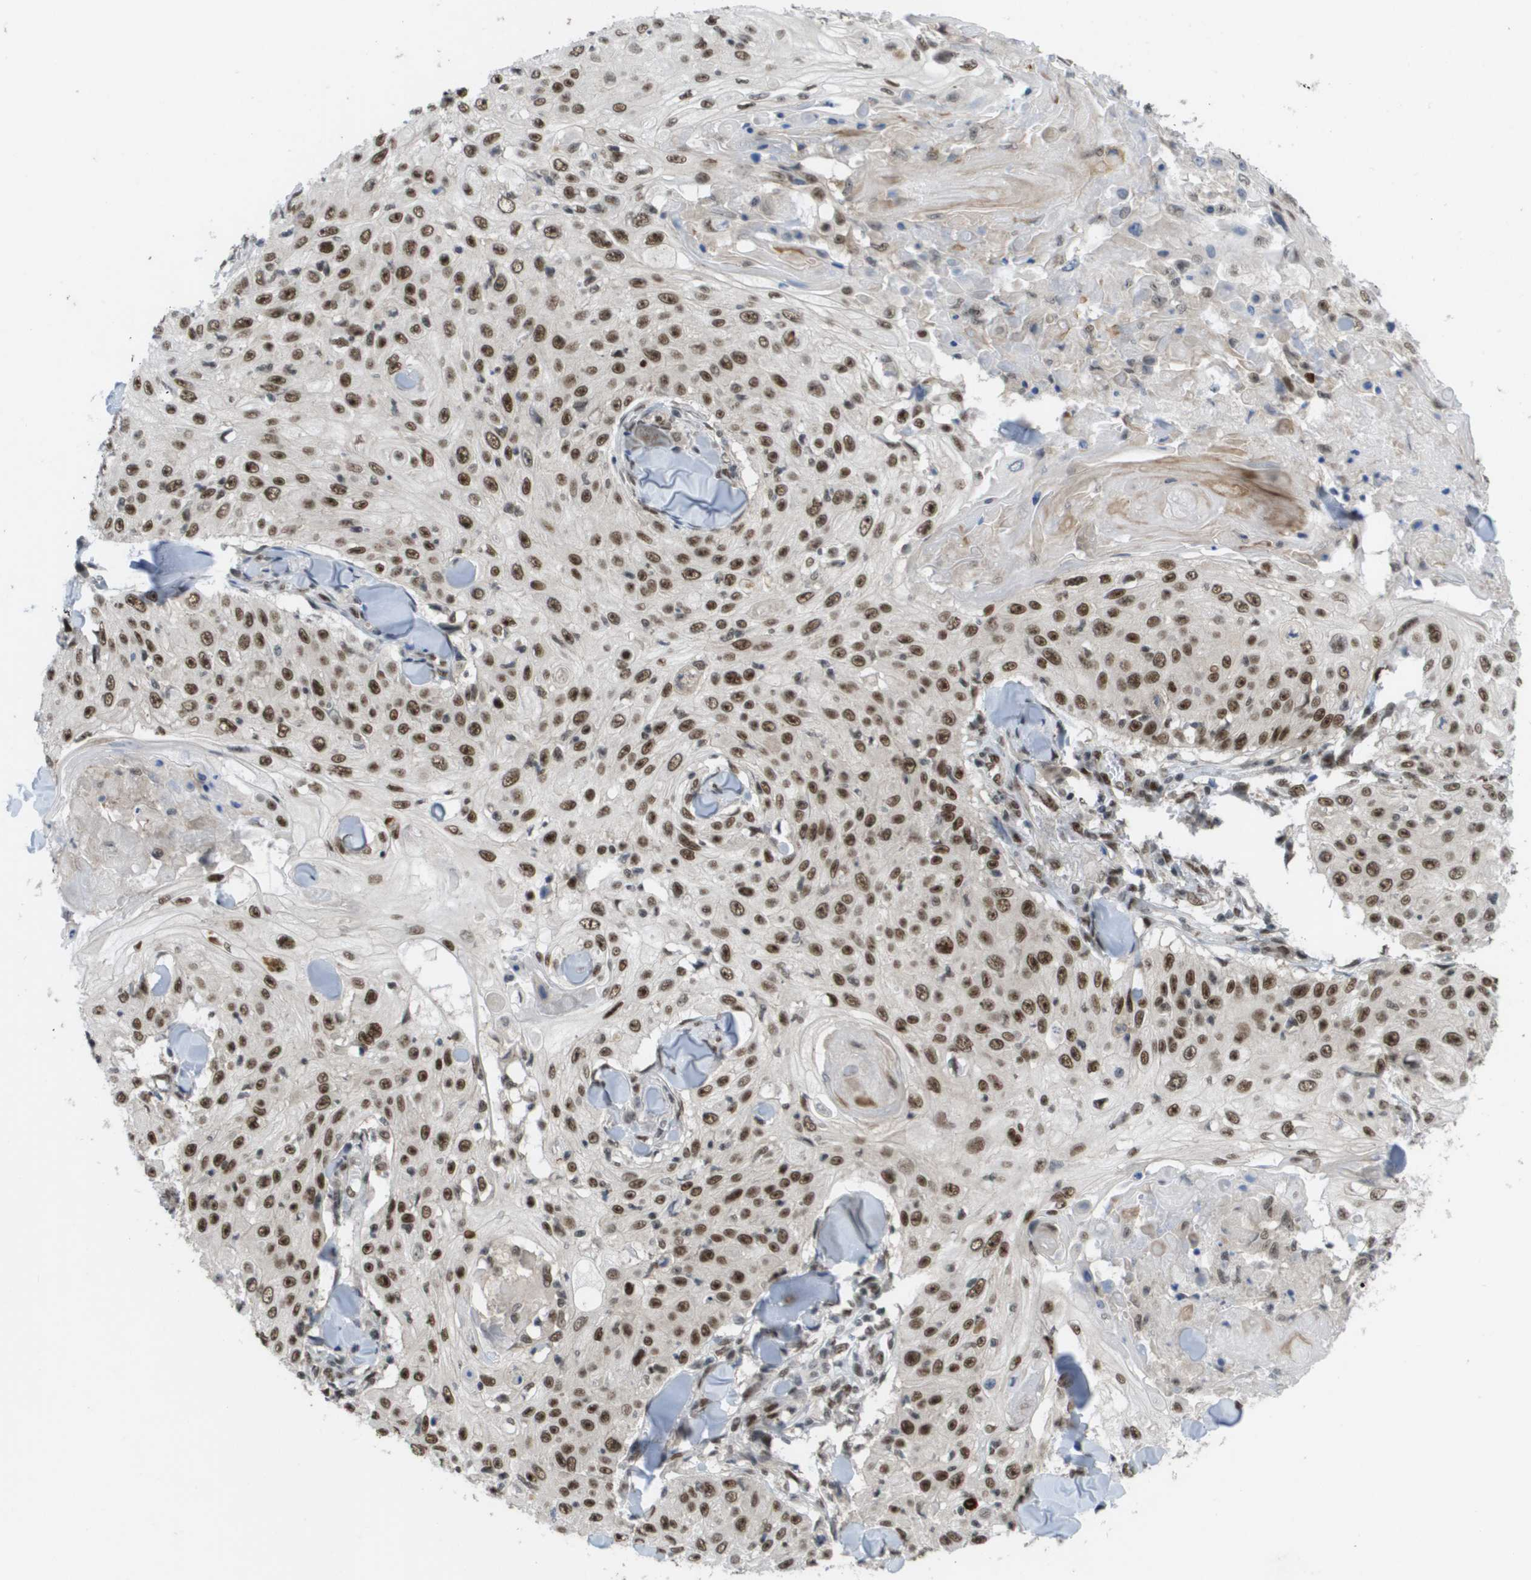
{"staining": {"intensity": "strong", "quantity": ">75%", "location": "nuclear"}, "tissue": "skin cancer", "cell_type": "Tumor cells", "image_type": "cancer", "snomed": [{"axis": "morphology", "description": "Squamous cell carcinoma, NOS"}, {"axis": "topography", "description": "Skin"}], "caption": "Skin cancer tissue reveals strong nuclear positivity in approximately >75% of tumor cells, visualized by immunohistochemistry.", "gene": "CDT1", "patient": {"sex": "male", "age": 86}}